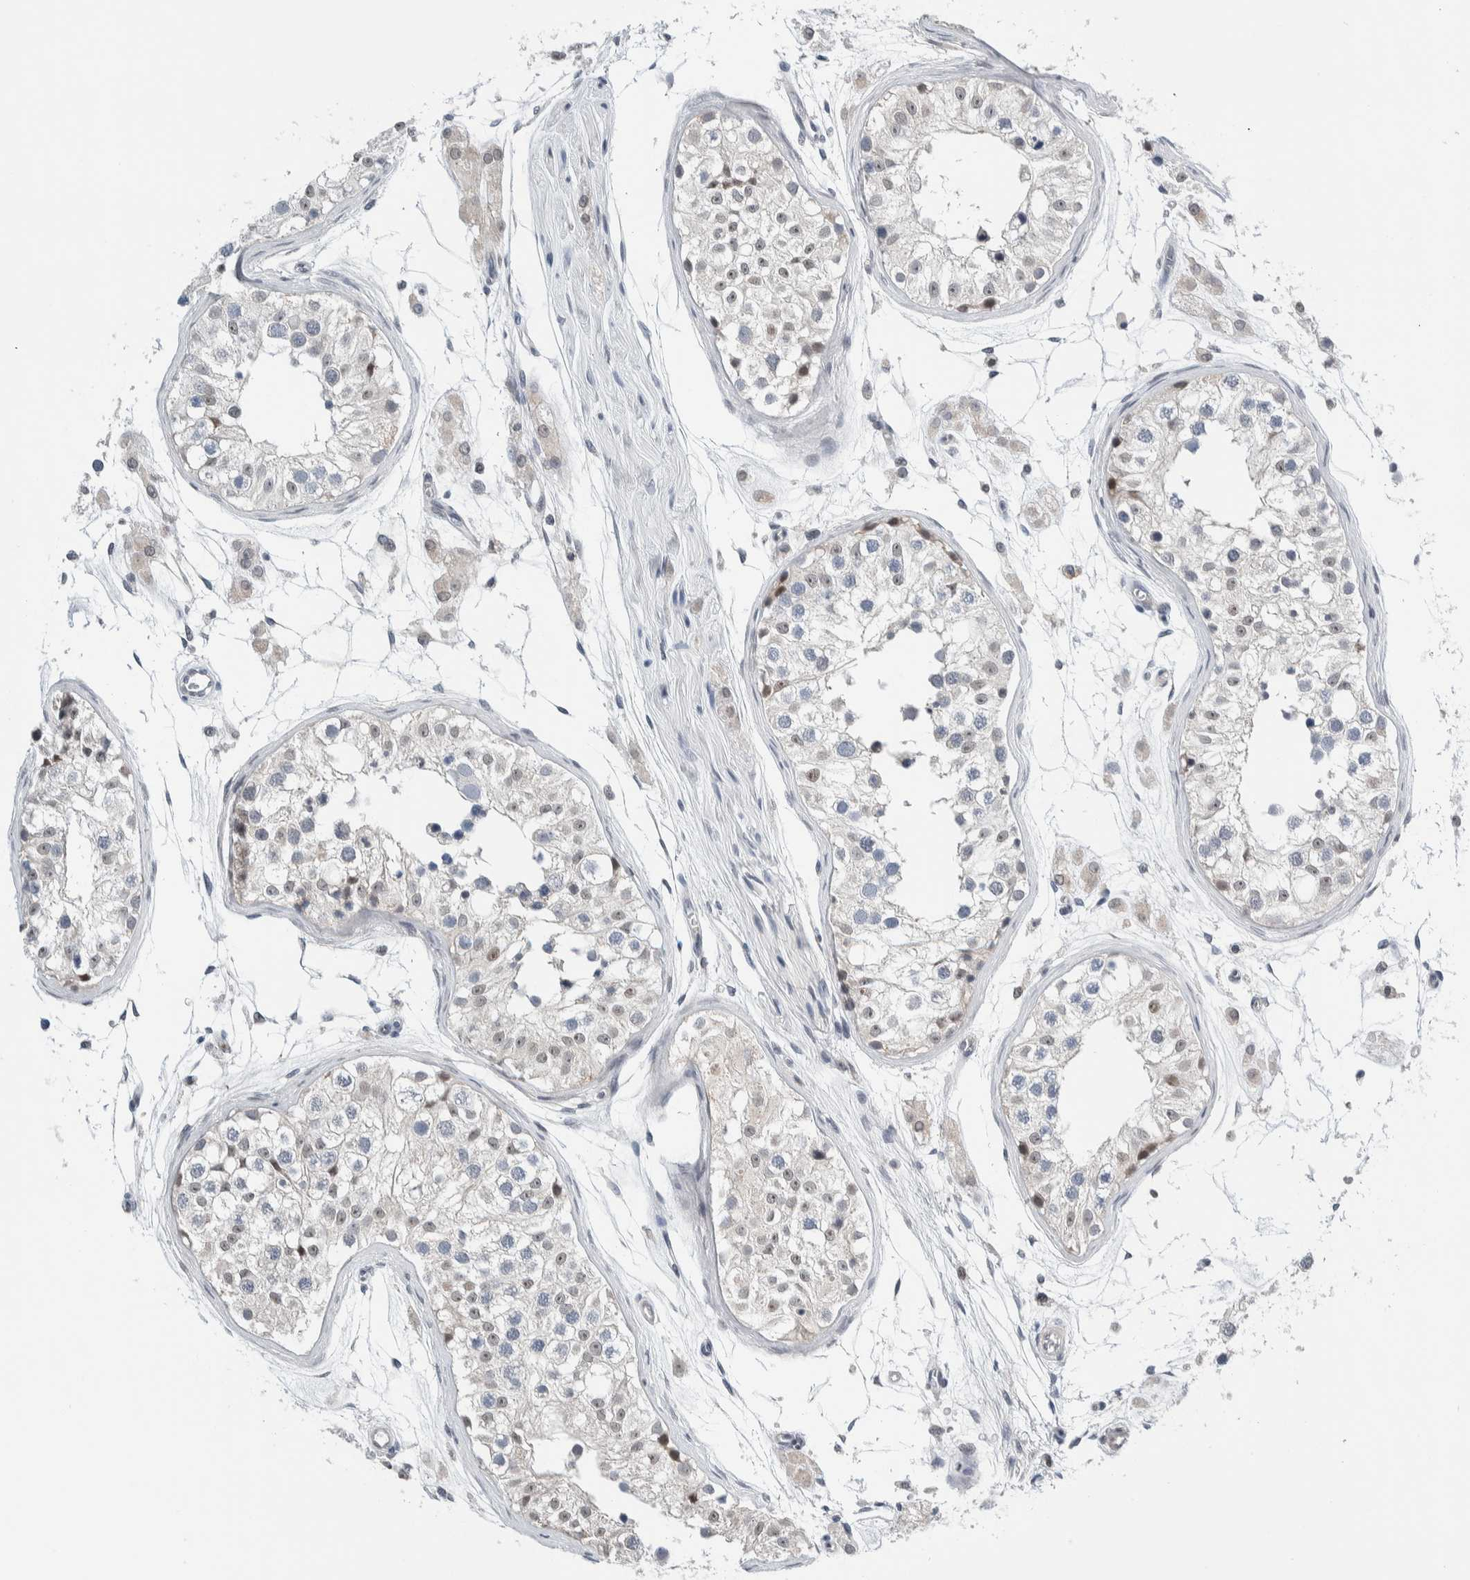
{"staining": {"intensity": "weak", "quantity": "<25%", "location": "cytoplasmic/membranous,nuclear"}, "tissue": "testis", "cell_type": "Cells in seminiferous ducts", "image_type": "normal", "snomed": [{"axis": "morphology", "description": "Normal tissue, NOS"}, {"axis": "morphology", "description": "Adenocarcinoma, metastatic, NOS"}, {"axis": "topography", "description": "Testis"}], "caption": "This is an IHC micrograph of unremarkable human testis. There is no positivity in cells in seminiferous ducts.", "gene": "NEUROD1", "patient": {"sex": "male", "age": 26}}